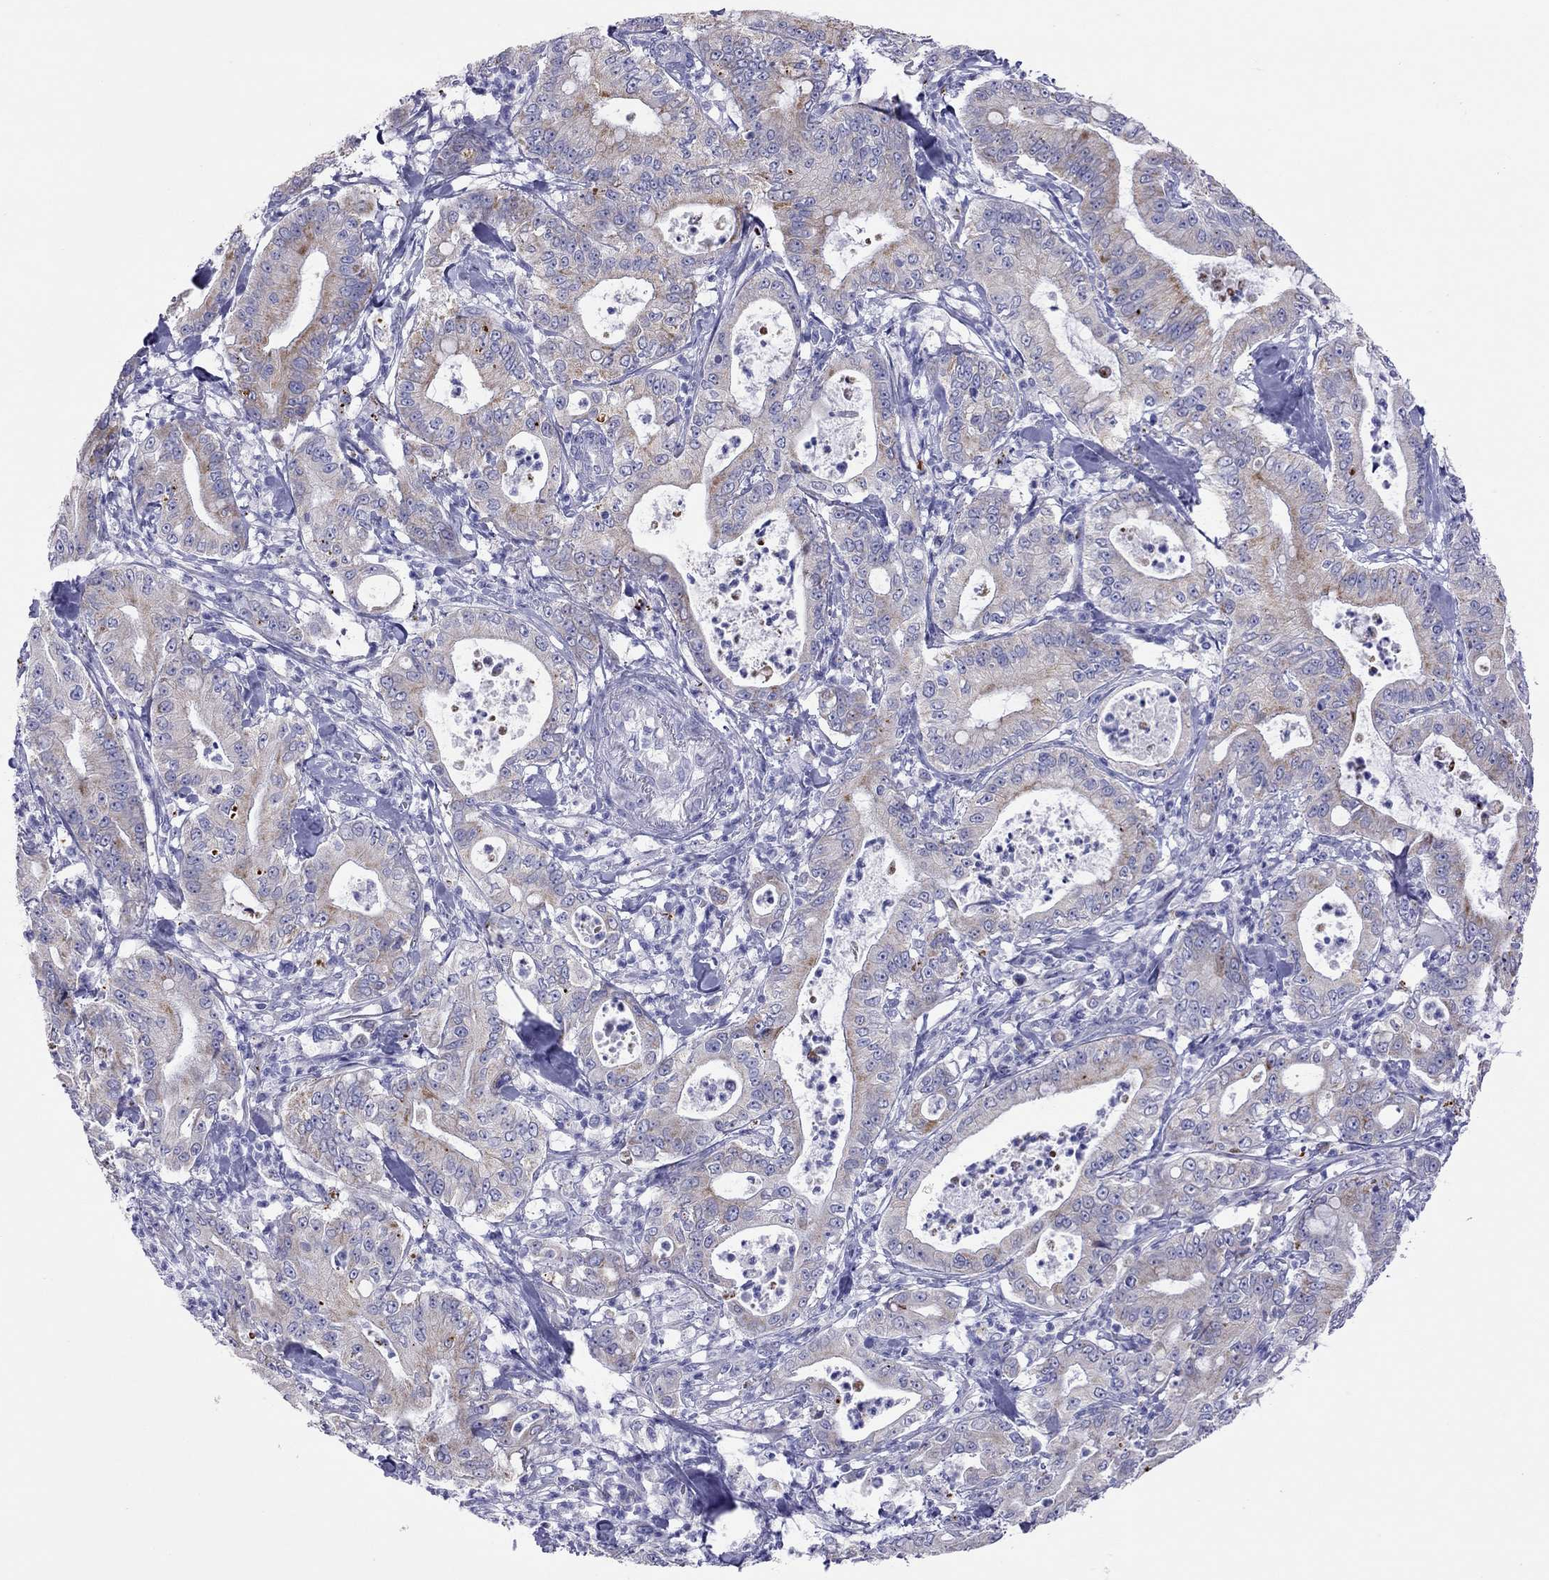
{"staining": {"intensity": "weak", "quantity": "<25%", "location": "cytoplasmic/membranous"}, "tissue": "pancreatic cancer", "cell_type": "Tumor cells", "image_type": "cancer", "snomed": [{"axis": "morphology", "description": "Adenocarcinoma, NOS"}, {"axis": "topography", "description": "Pancreas"}], "caption": "Pancreatic cancer stained for a protein using immunohistochemistry displays no expression tumor cells.", "gene": "COL9A1", "patient": {"sex": "male", "age": 71}}